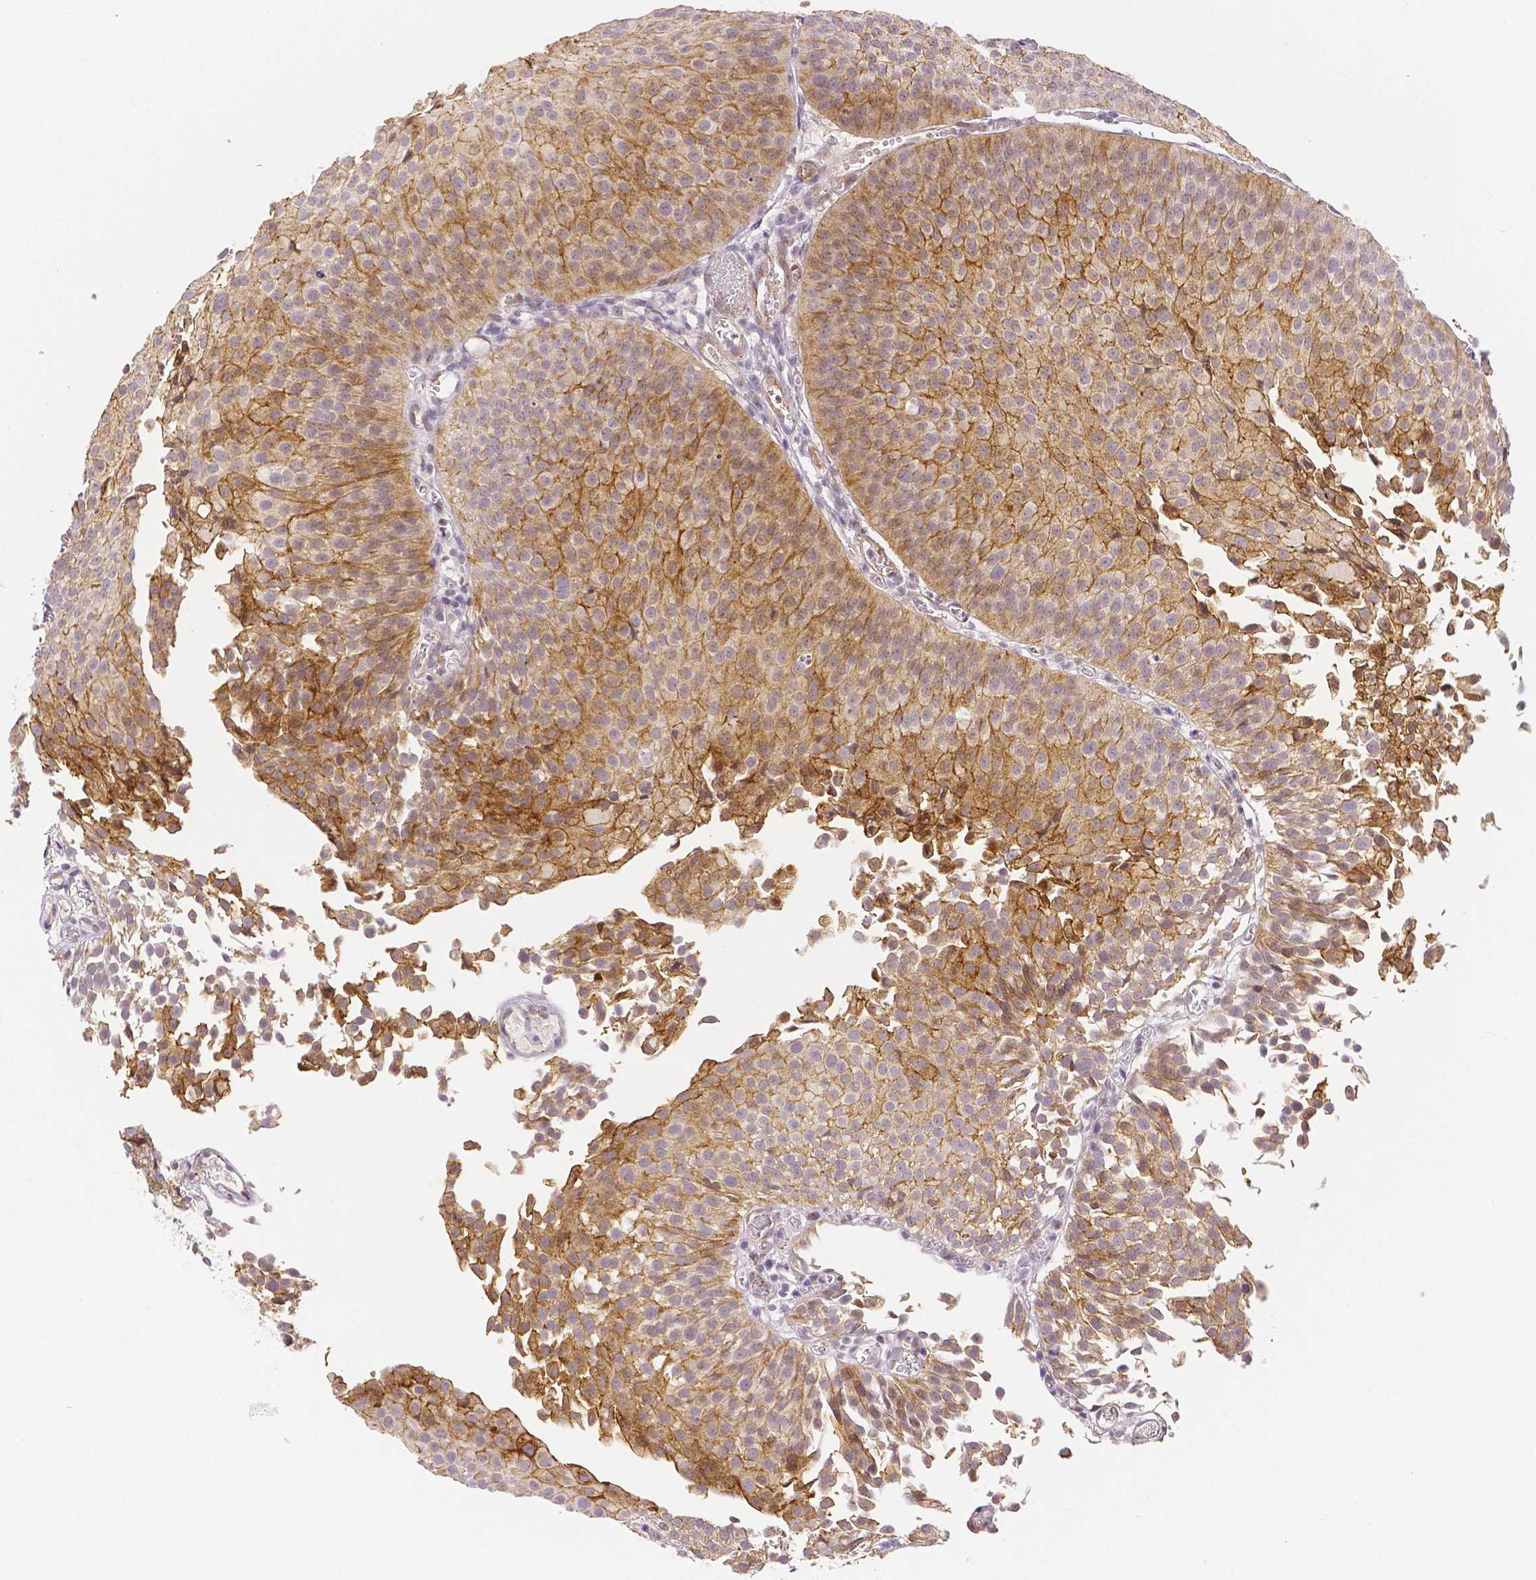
{"staining": {"intensity": "moderate", "quantity": ">75%", "location": "cytoplasmic/membranous"}, "tissue": "urothelial cancer", "cell_type": "Tumor cells", "image_type": "cancer", "snomed": [{"axis": "morphology", "description": "Urothelial carcinoma, Low grade"}, {"axis": "topography", "description": "Urinary bladder"}], "caption": "Approximately >75% of tumor cells in human urothelial carcinoma (low-grade) show moderate cytoplasmic/membranous protein expression as visualized by brown immunohistochemical staining.", "gene": "OCLN", "patient": {"sex": "male", "age": 80}}